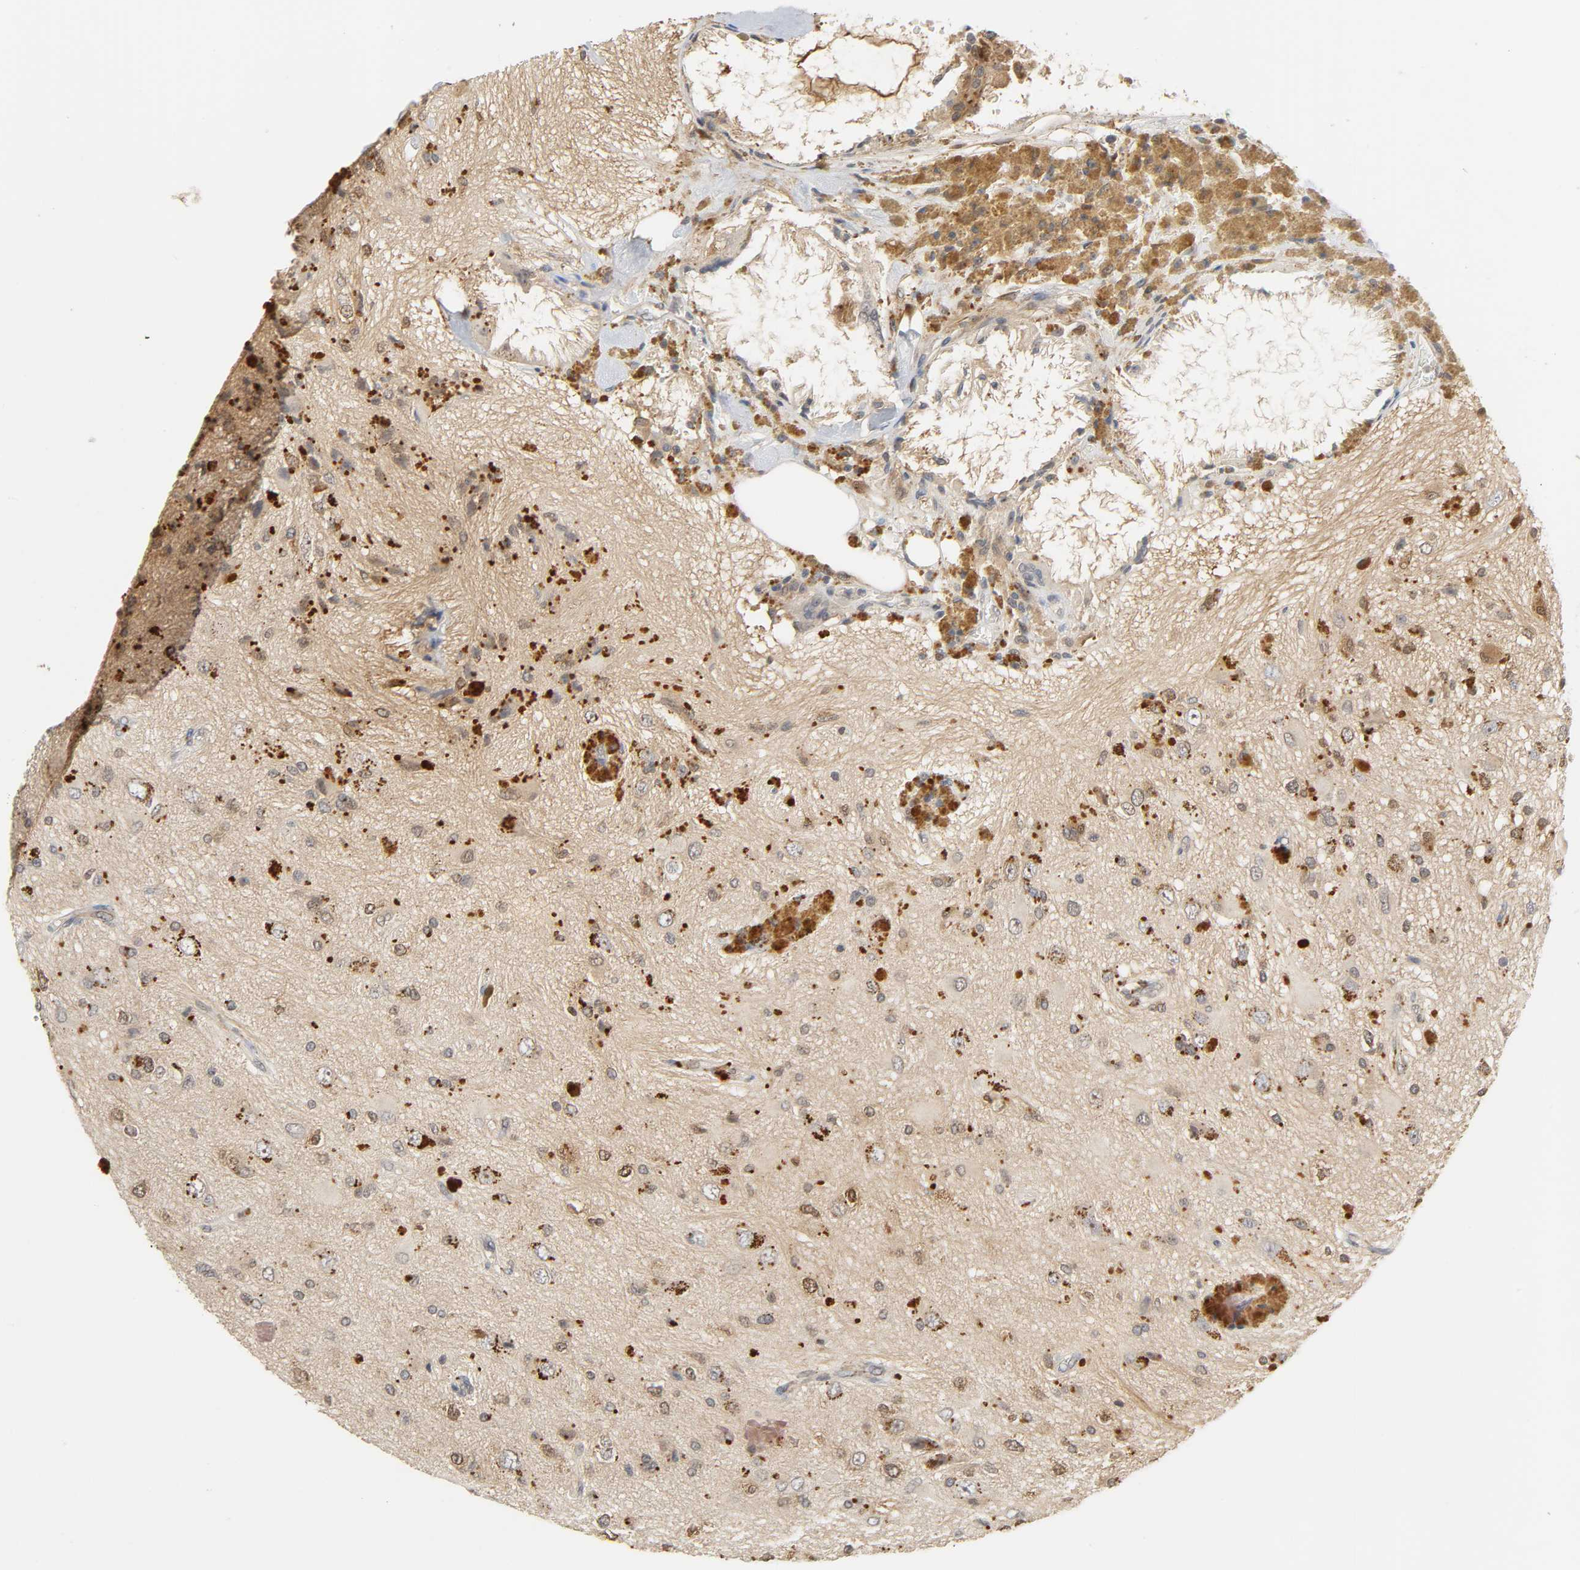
{"staining": {"intensity": "strong", "quantity": "25%-75%", "location": "cytoplasmic/membranous,nuclear"}, "tissue": "glioma", "cell_type": "Tumor cells", "image_type": "cancer", "snomed": [{"axis": "morphology", "description": "Glioma, malignant, High grade"}, {"axis": "topography", "description": "Brain"}], "caption": "Immunohistochemical staining of human glioma exhibits high levels of strong cytoplasmic/membranous and nuclear protein staining in about 25%-75% of tumor cells. Nuclei are stained in blue.", "gene": "MIF", "patient": {"sex": "male", "age": 47}}